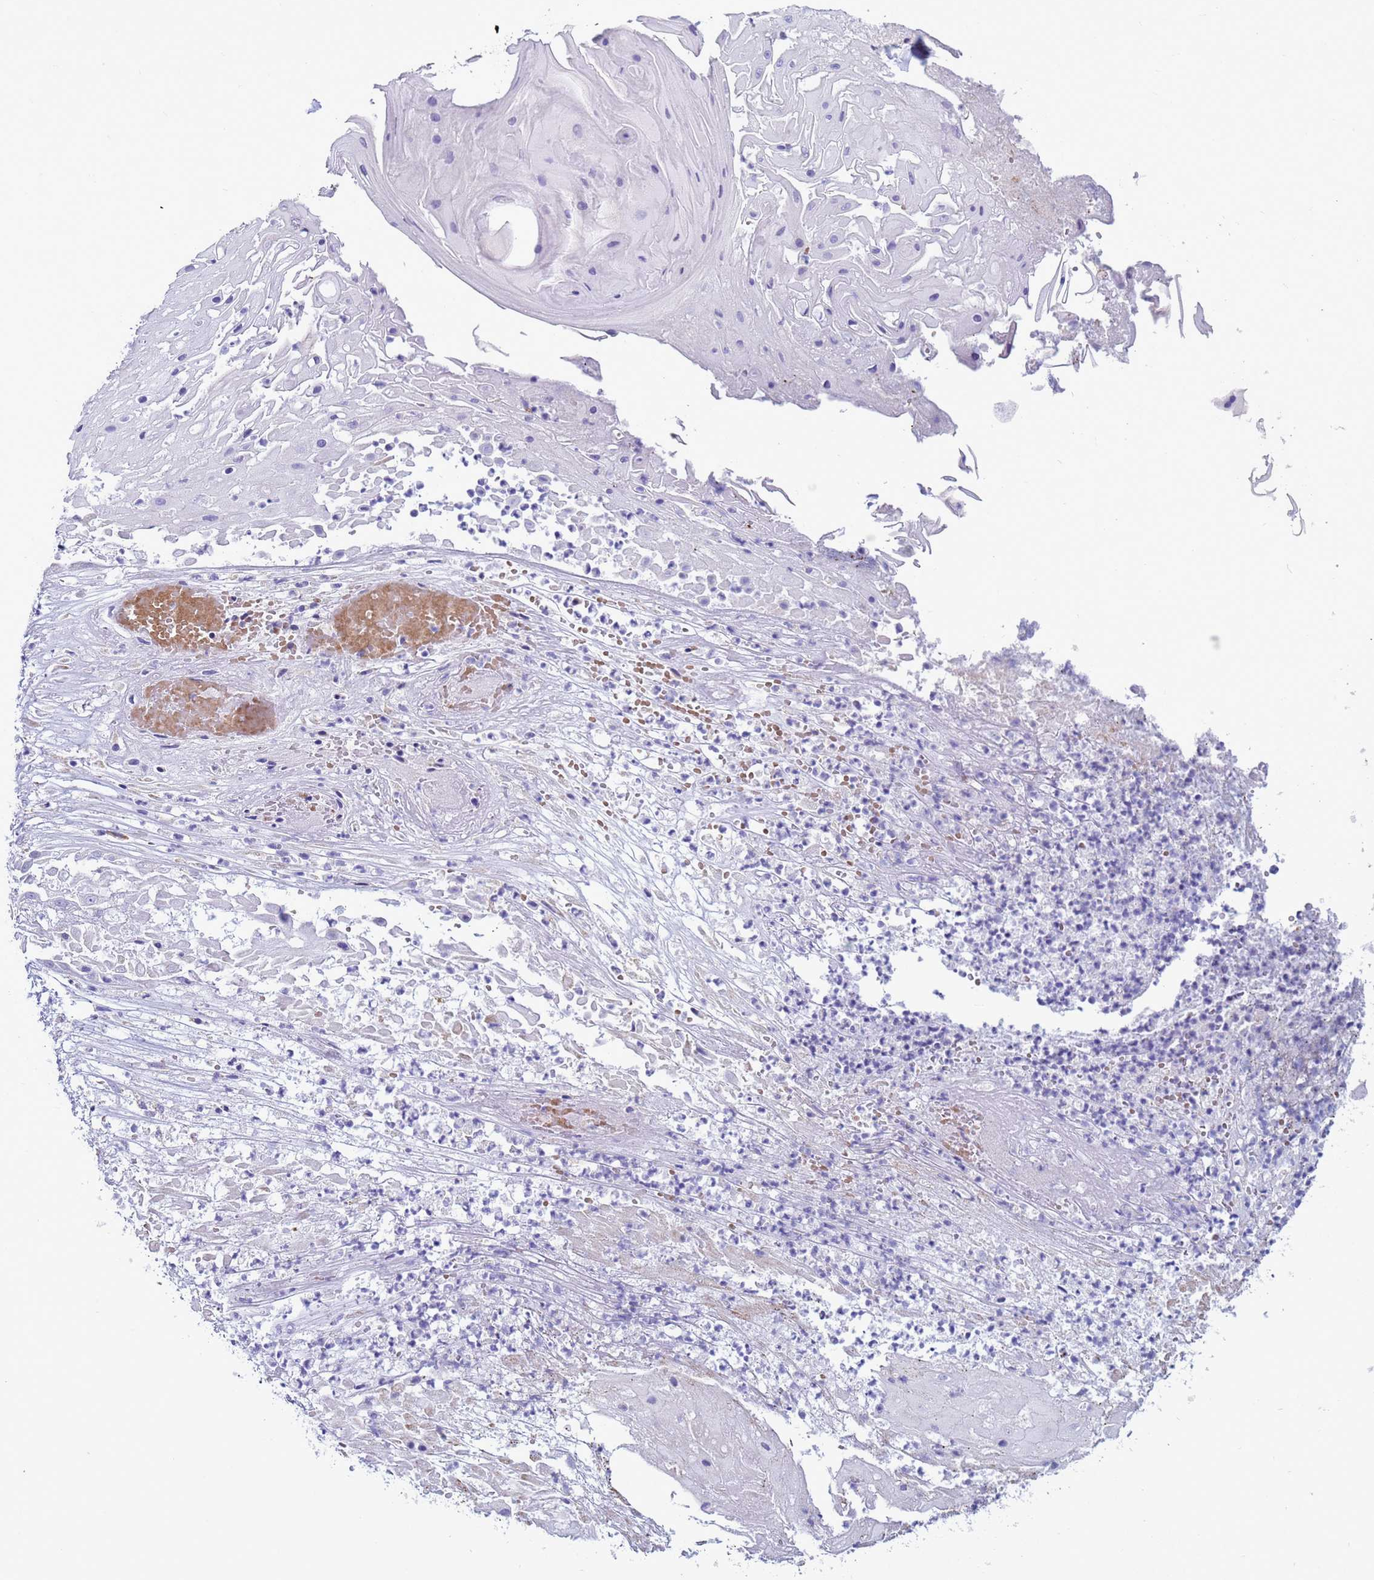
{"staining": {"intensity": "negative", "quantity": "none", "location": "none"}, "tissue": "skin cancer", "cell_type": "Tumor cells", "image_type": "cancer", "snomed": [{"axis": "morphology", "description": "Squamous cell carcinoma, NOS"}, {"axis": "topography", "description": "Skin"}], "caption": "There is no significant positivity in tumor cells of skin cancer. The staining is performed using DAB (3,3'-diaminobenzidine) brown chromogen with nuclei counter-stained in using hematoxylin.", "gene": "ABHD17B", "patient": {"sex": "male", "age": 70}}